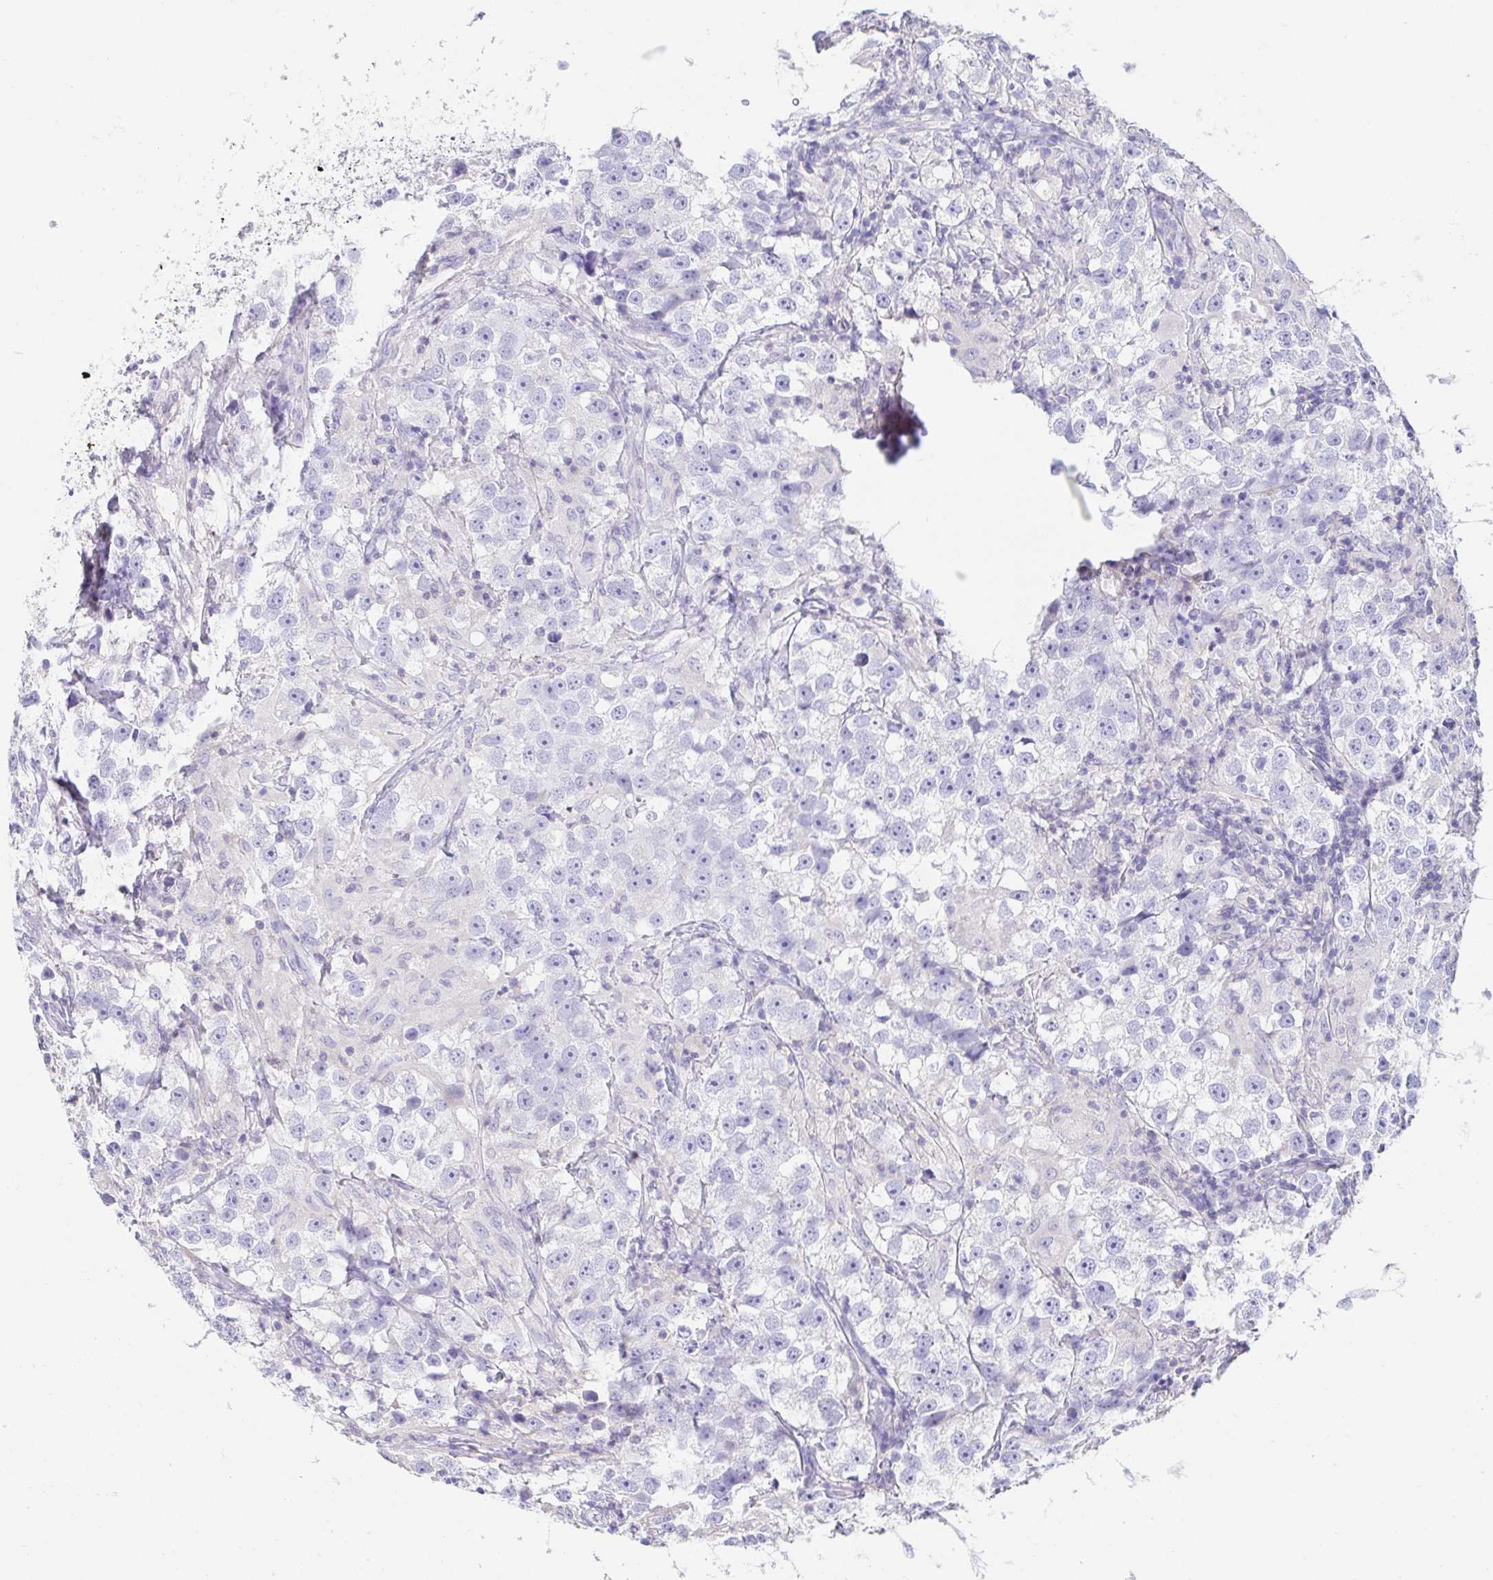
{"staining": {"intensity": "negative", "quantity": "none", "location": "none"}, "tissue": "testis cancer", "cell_type": "Tumor cells", "image_type": "cancer", "snomed": [{"axis": "morphology", "description": "Seminoma, NOS"}, {"axis": "topography", "description": "Testis"}], "caption": "DAB (3,3'-diaminobenzidine) immunohistochemical staining of human testis seminoma shows no significant staining in tumor cells.", "gene": "ARPP21", "patient": {"sex": "male", "age": 46}}